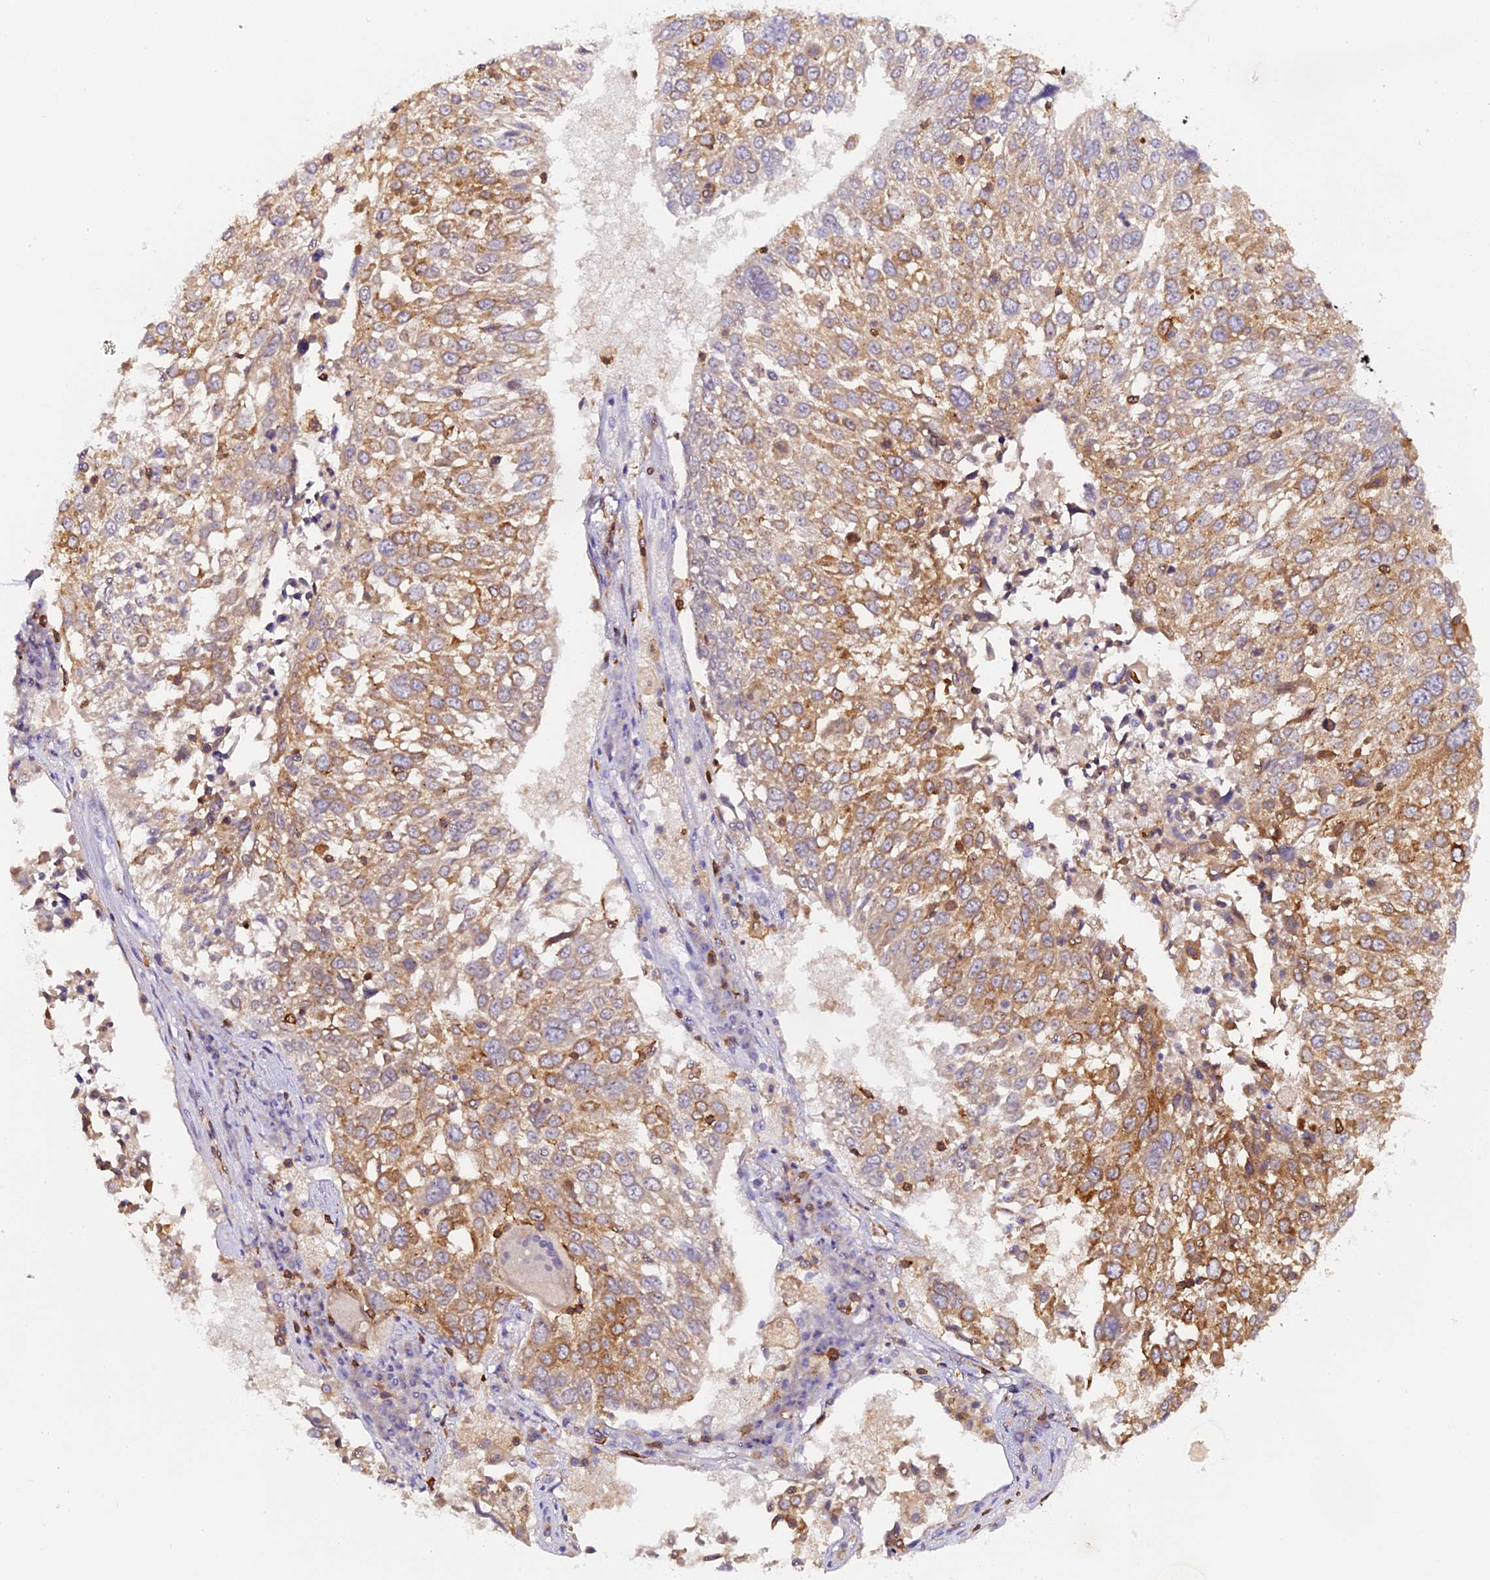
{"staining": {"intensity": "moderate", "quantity": "25%-75%", "location": "cytoplasmic/membranous"}, "tissue": "lung cancer", "cell_type": "Tumor cells", "image_type": "cancer", "snomed": [{"axis": "morphology", "description": "Squamous cell carcinoma, NOS"}, {"axis": "topography", "description": "Lung"}], "caption": "The photomicrograph exhibits staining of squamous cell carcinoma (lung), revealing moderate cytoplasmic/membranous protein staining (brown color) within tumor cells.", "gene": "FYB1", "patient": {"sex": "male", "age": 65}}